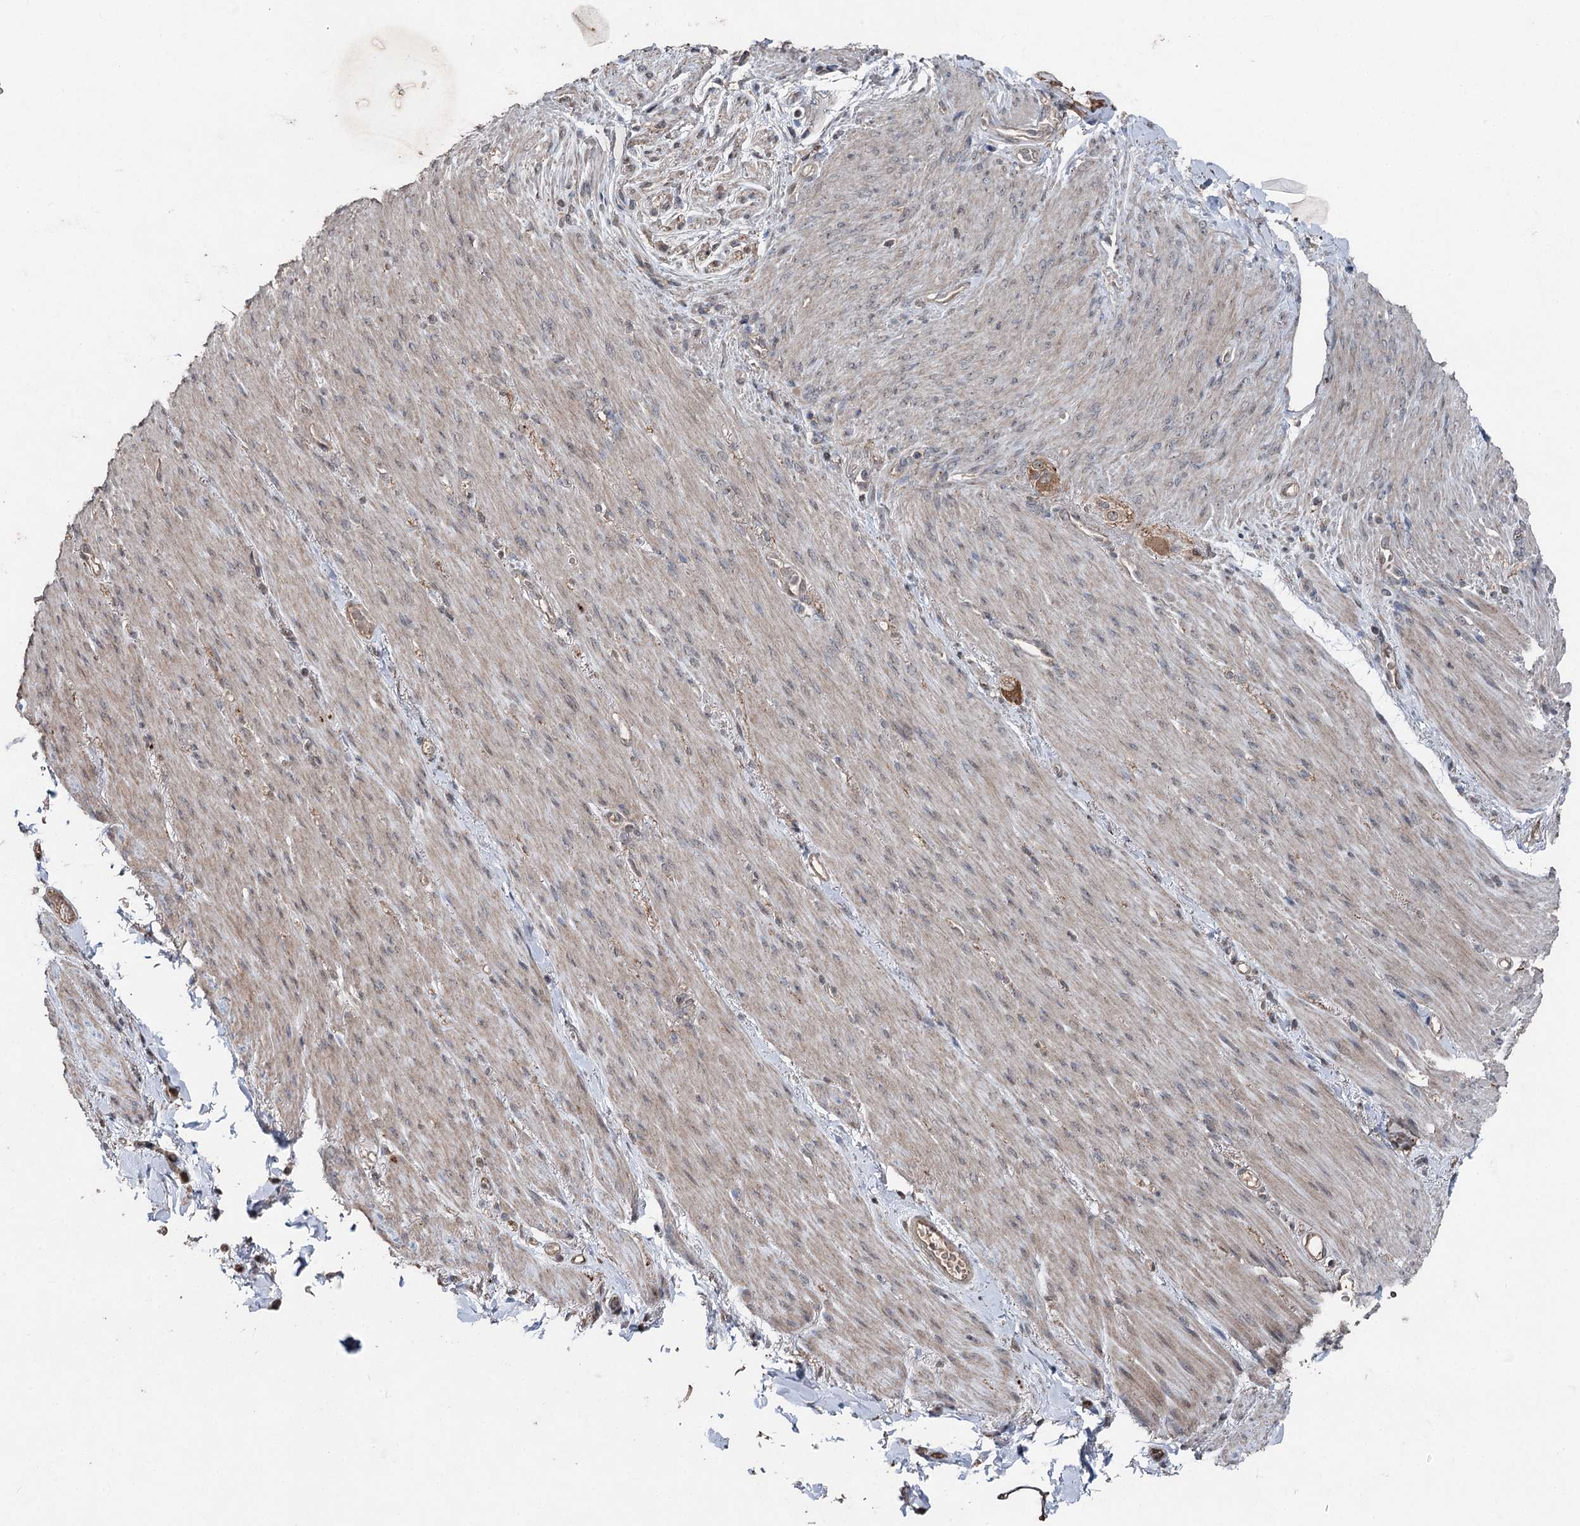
{"staining": {"intensity": "moderate", "quantity": "25%-75%", "location": "cytoplasmic/membranous"}, "tissue": "adipose tissue", "cell_type": "Adipocytes", "image_type": "normal", "snomed": [{"axis": "morphology", "description": "Normal tissue, NOS"}, {"axis": "topography", "description": "Colon"}, {"axis": "topography", "description": "Peripheral nerve tissue"}], "caption": "Adipose tissue stained with DAB immunohistochemistry (IHC) reveals medium levels of moderate cytoplasmic/membranous staining in approximately 25%-75% of adipocytes.", "gene": "MAPK8IP2", "patient": {"sex": "female", "age": 61}}